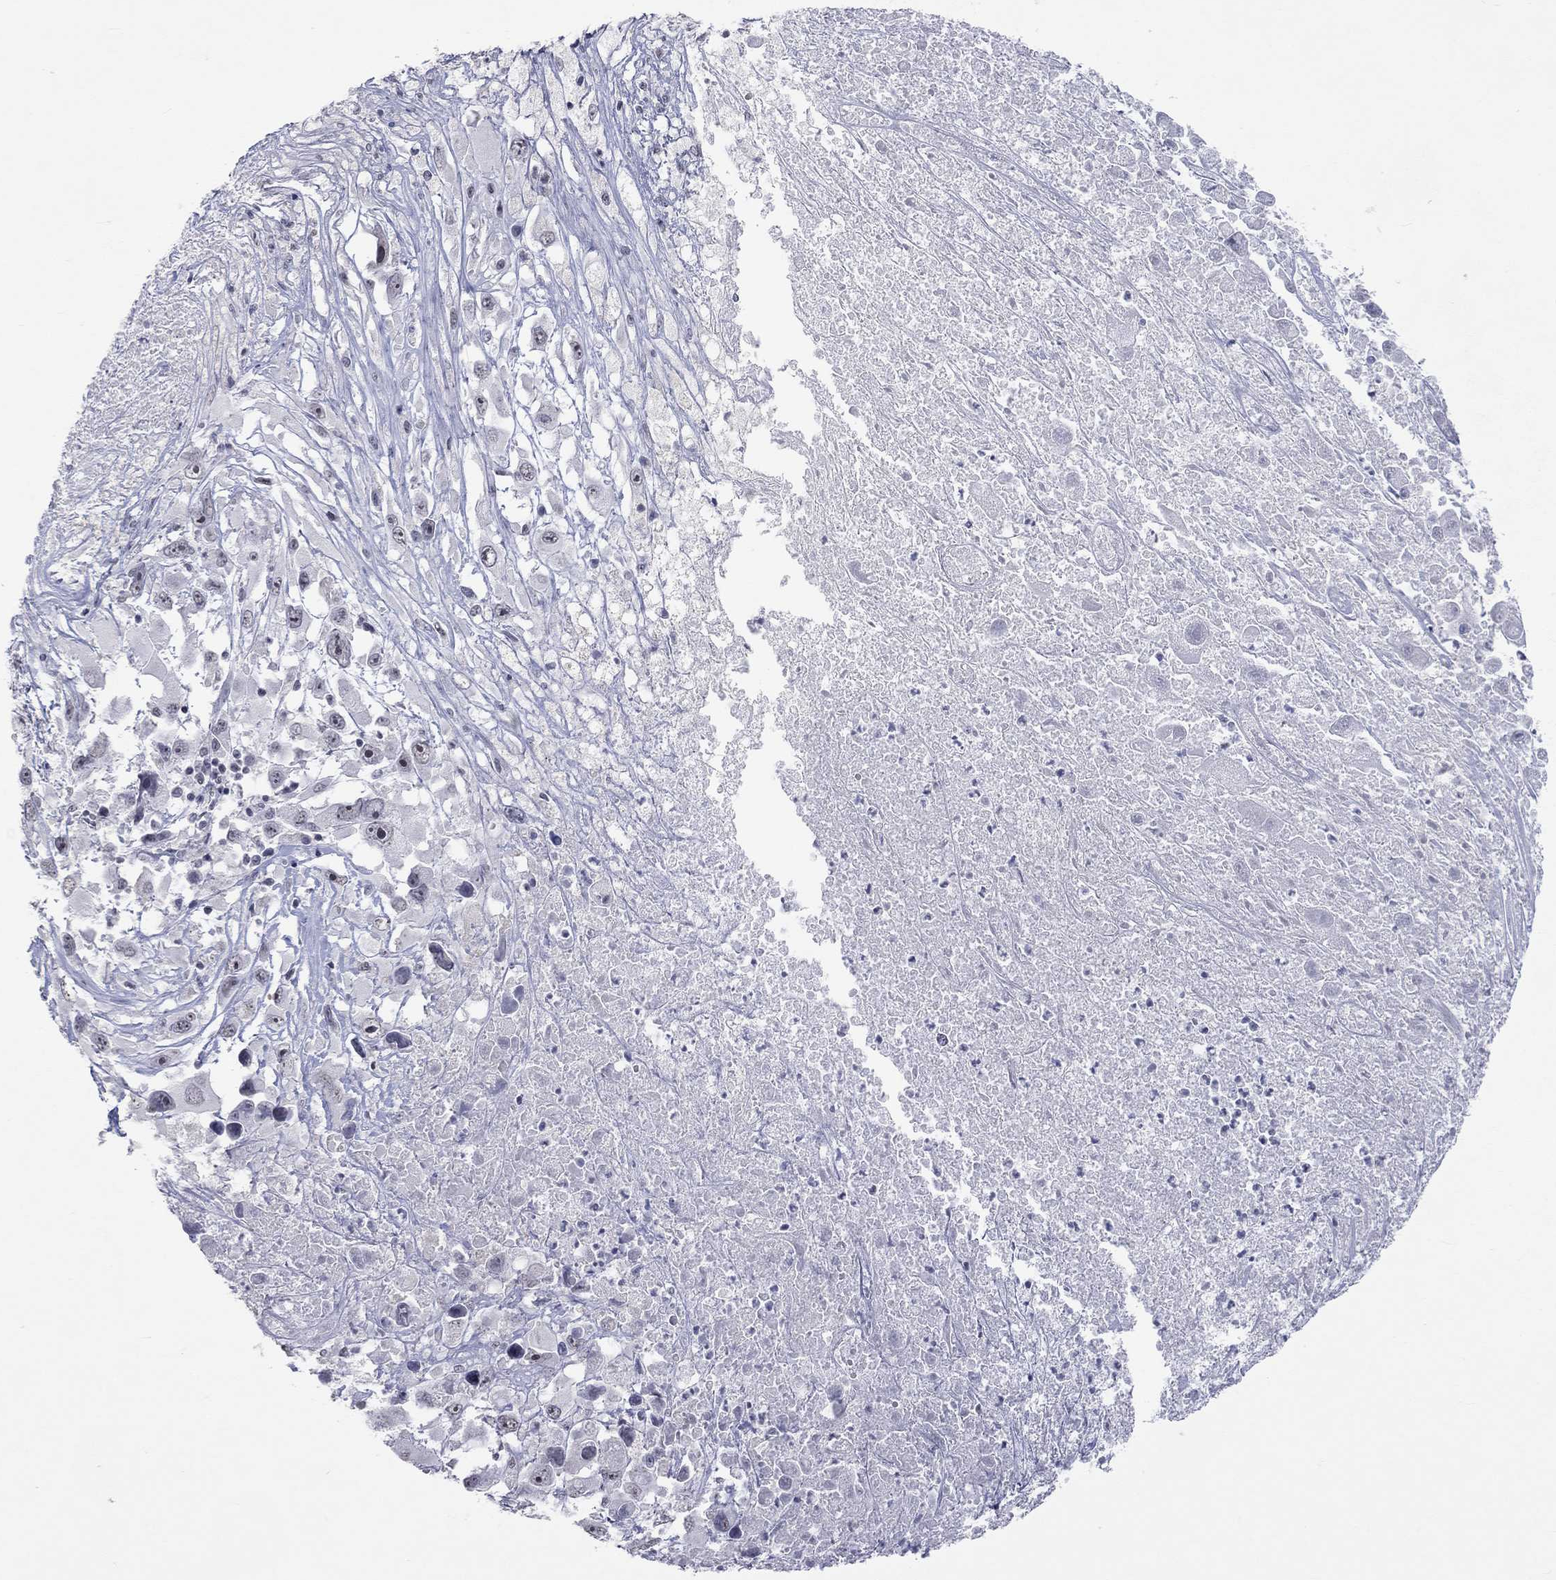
{"staining": {"intensity": "negative", "quantity": "none", "location": "none"}, "tissue": "melanoma", "cell_type": "Tumor cells", "image_type": "cancer", "snomed": [{"axis": "morphology", "description": "Malignant melanoma, Metastatic site"}, {"axis": "topography", "description": "Lymph node"}], "caption": "Immunohistochemical staining of melanoma displays no significant expression in tumor cells.", "gene": "TMEM143", "patient": {"sex": "male", "age": 50}}